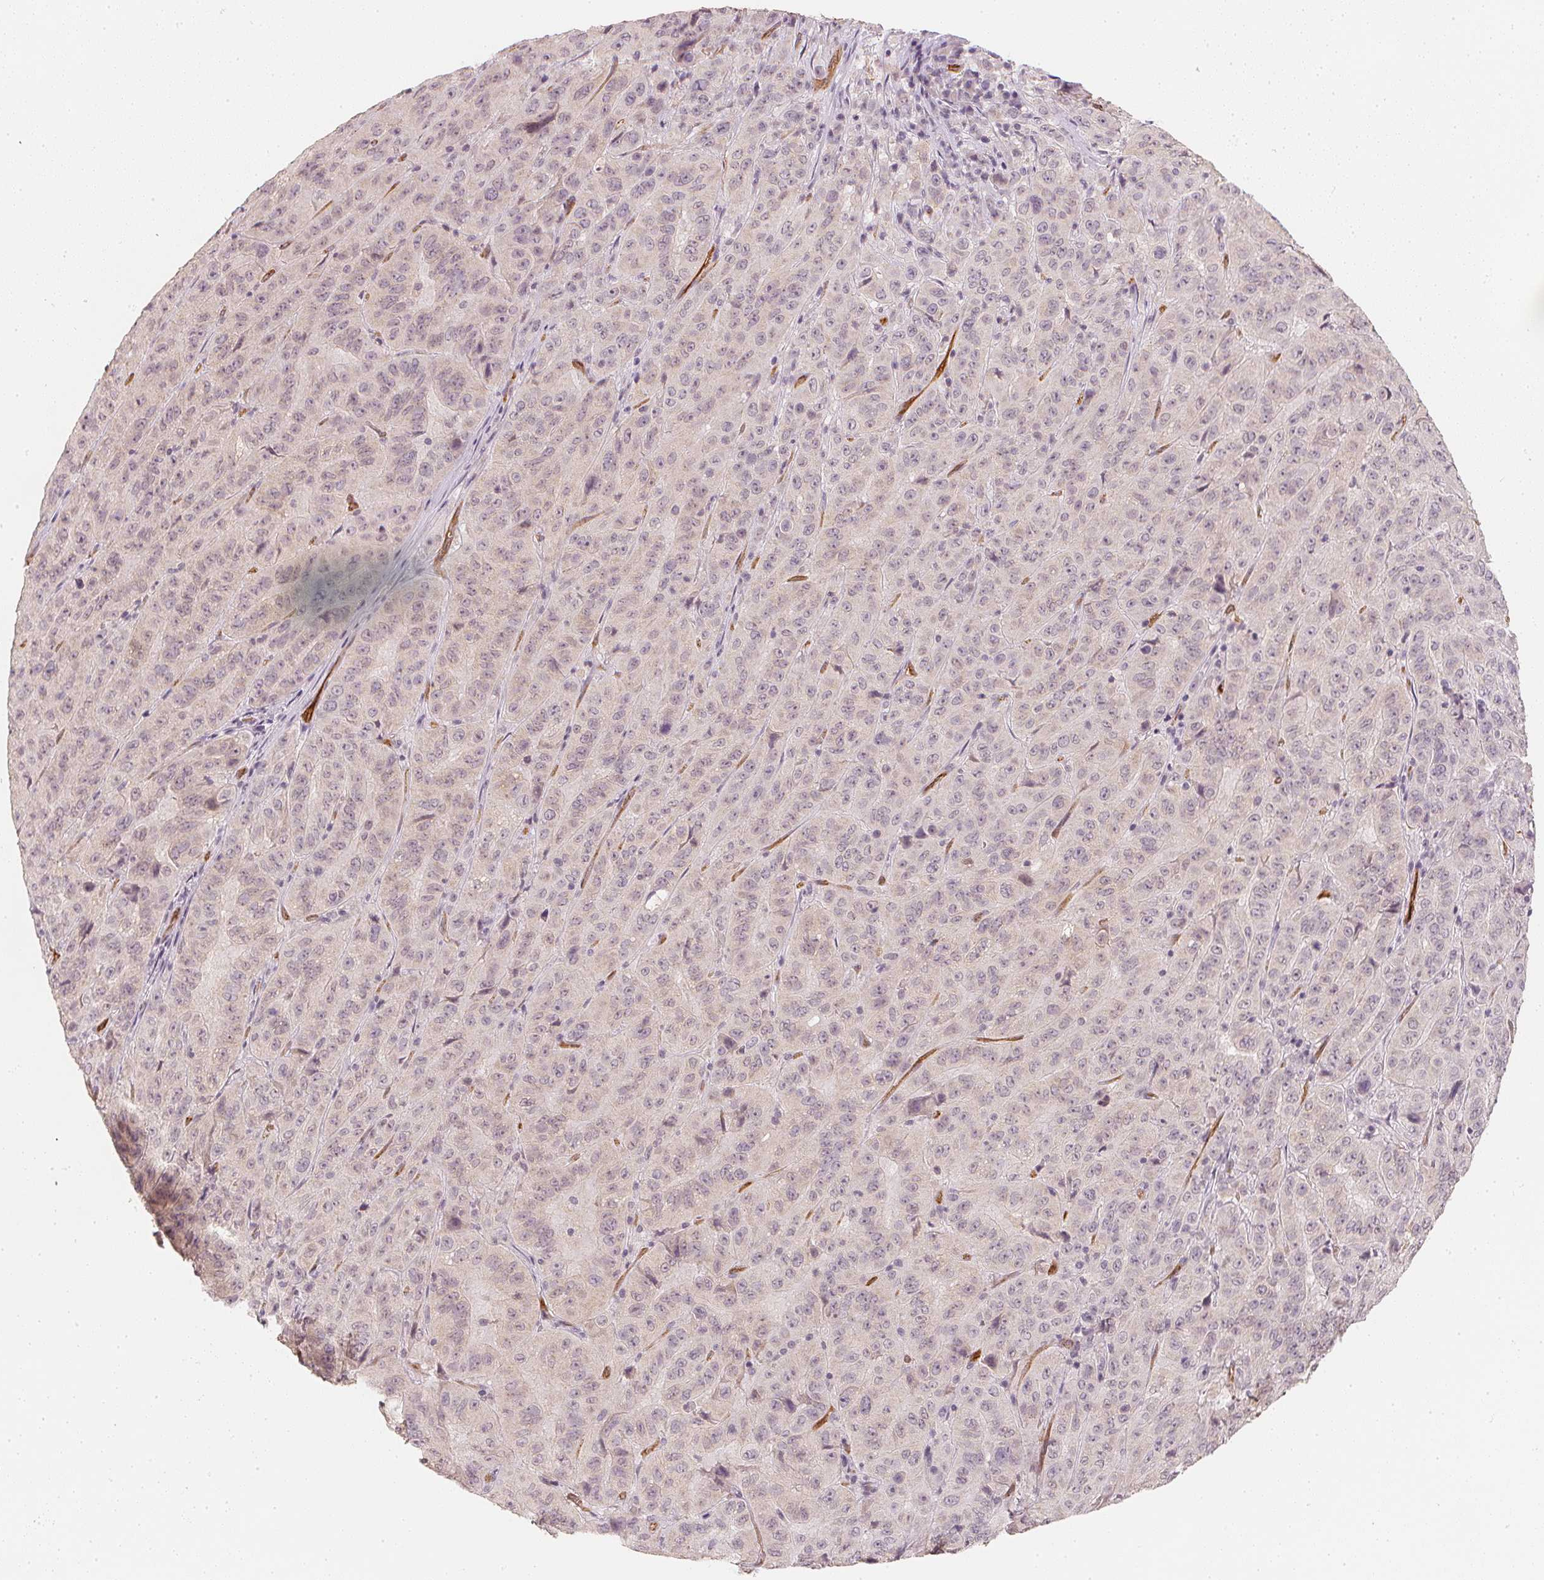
{"staining": {"intensity": "negative", "quantity": "none", "location": "none"}, "tissue": "pancreatic cancer", "cell_type": "Tumor cells", "image_type": "cancer", "snomed": [{"axis": "morphology", "description": "Adenocarcinoma, NOS"}, {"axis": "topography", "description": "Pancreas"}], "caption": "Human pancreatic cancer stained for a protein using immunohistochemistry (IHC) displays no staining in tumor cells.", "gene": "CIB1", "patient": {"sex": "male", "age": 63}}